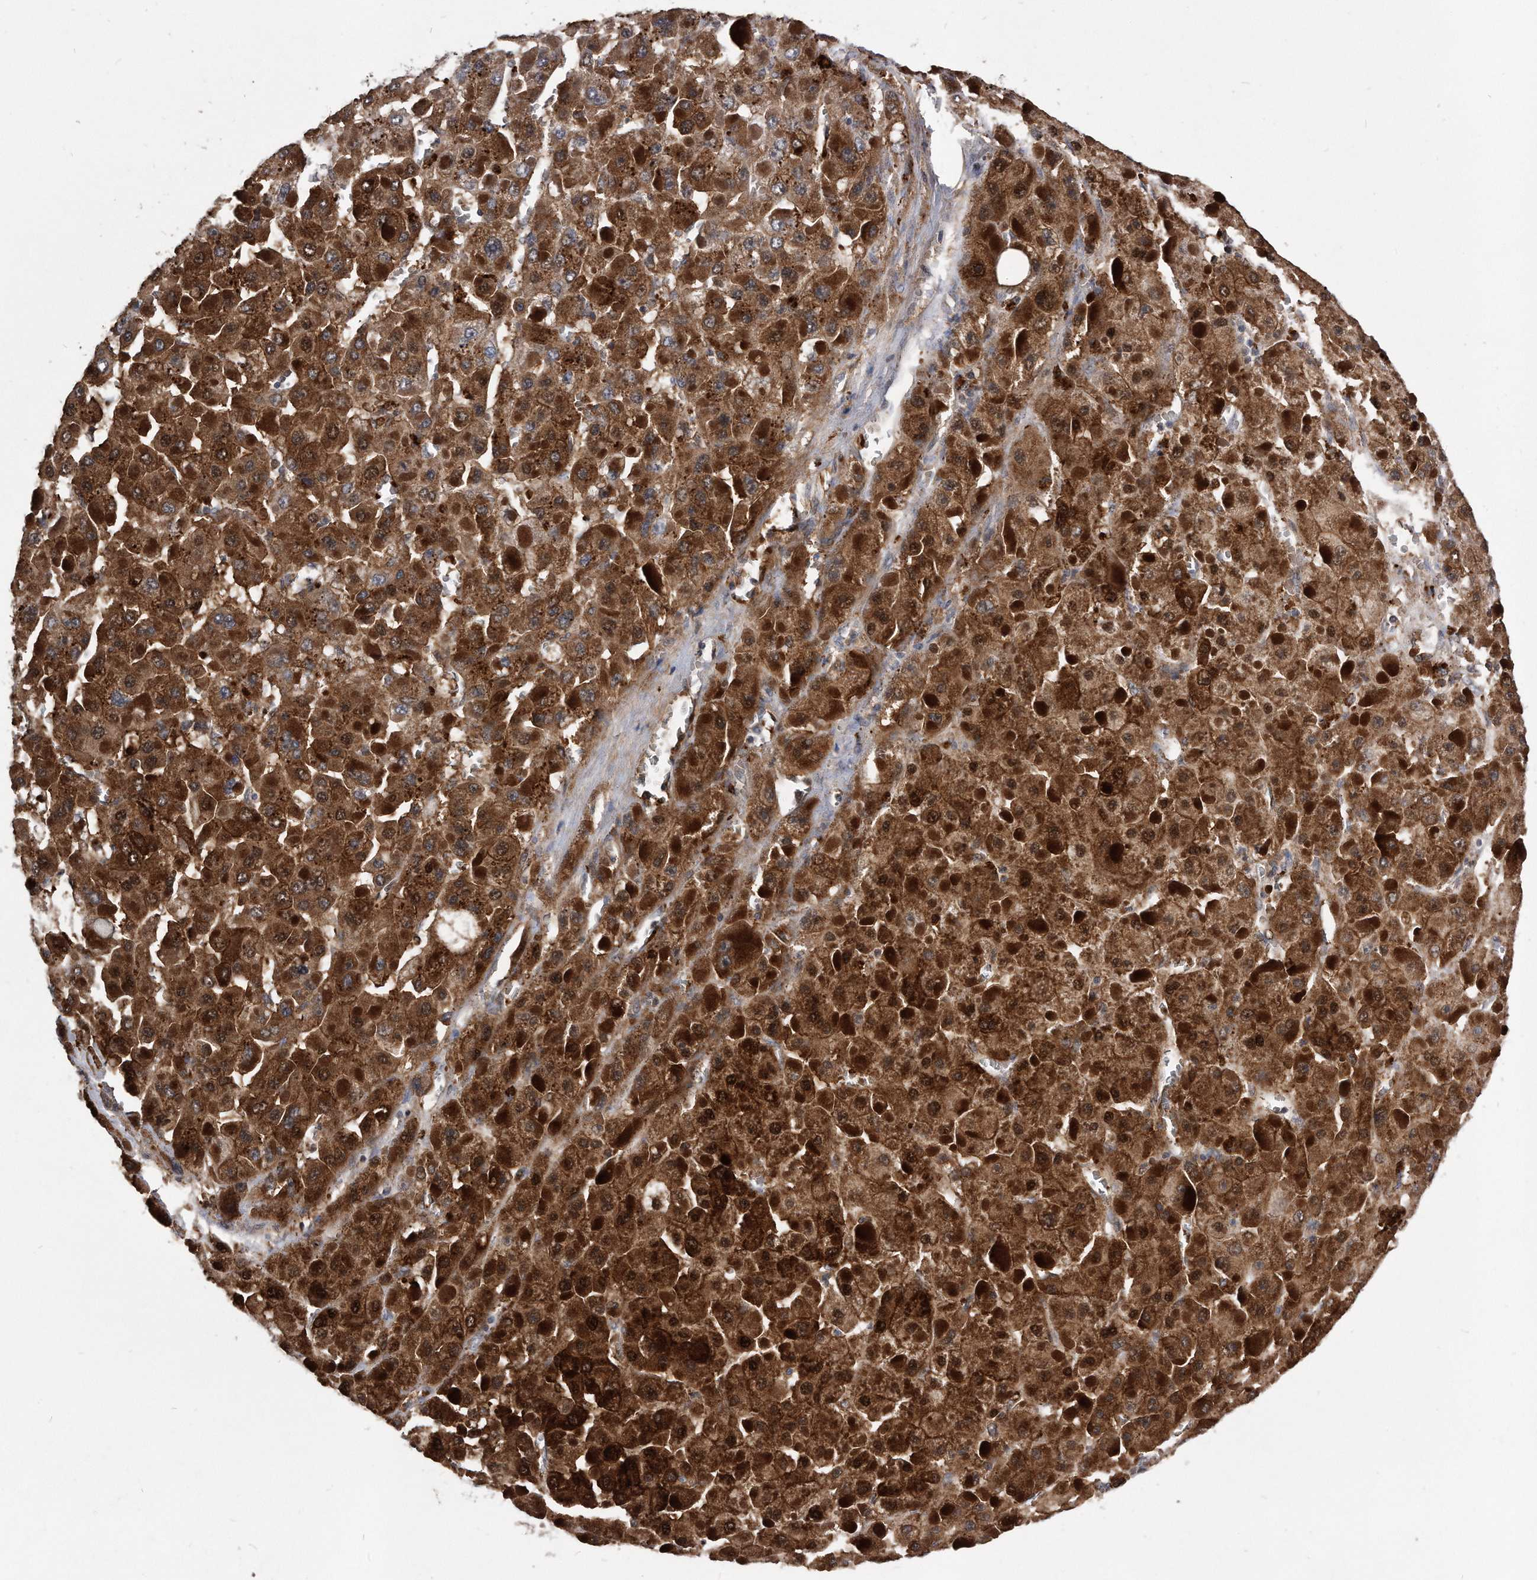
{"staining": {"intensity": "strong", "quantity": ">75%", "location": "cytoplasmic/membranous"}, "tissue": "liver cancer", "cell_type": "Tumor cells", "image_type": "cancer", "snomed": [{"axis": "morphology", "description": "Carcinoma, Hepatocellular, NOS"}, {"axis": "topography", "description": "Liver"}], "caption": "A brown stain labels strong cytoplasmic/membranous staining of a protein in human liver hepatocellular carcinoma tumor cells. The staining was performed using DAB to visualize the protein expression in brown, while the nuclei were stained in blue with hematoxylin (Magnification: 20x).", "gene": "IL20RA", "patient": {"sex": "female", "age": 73}}